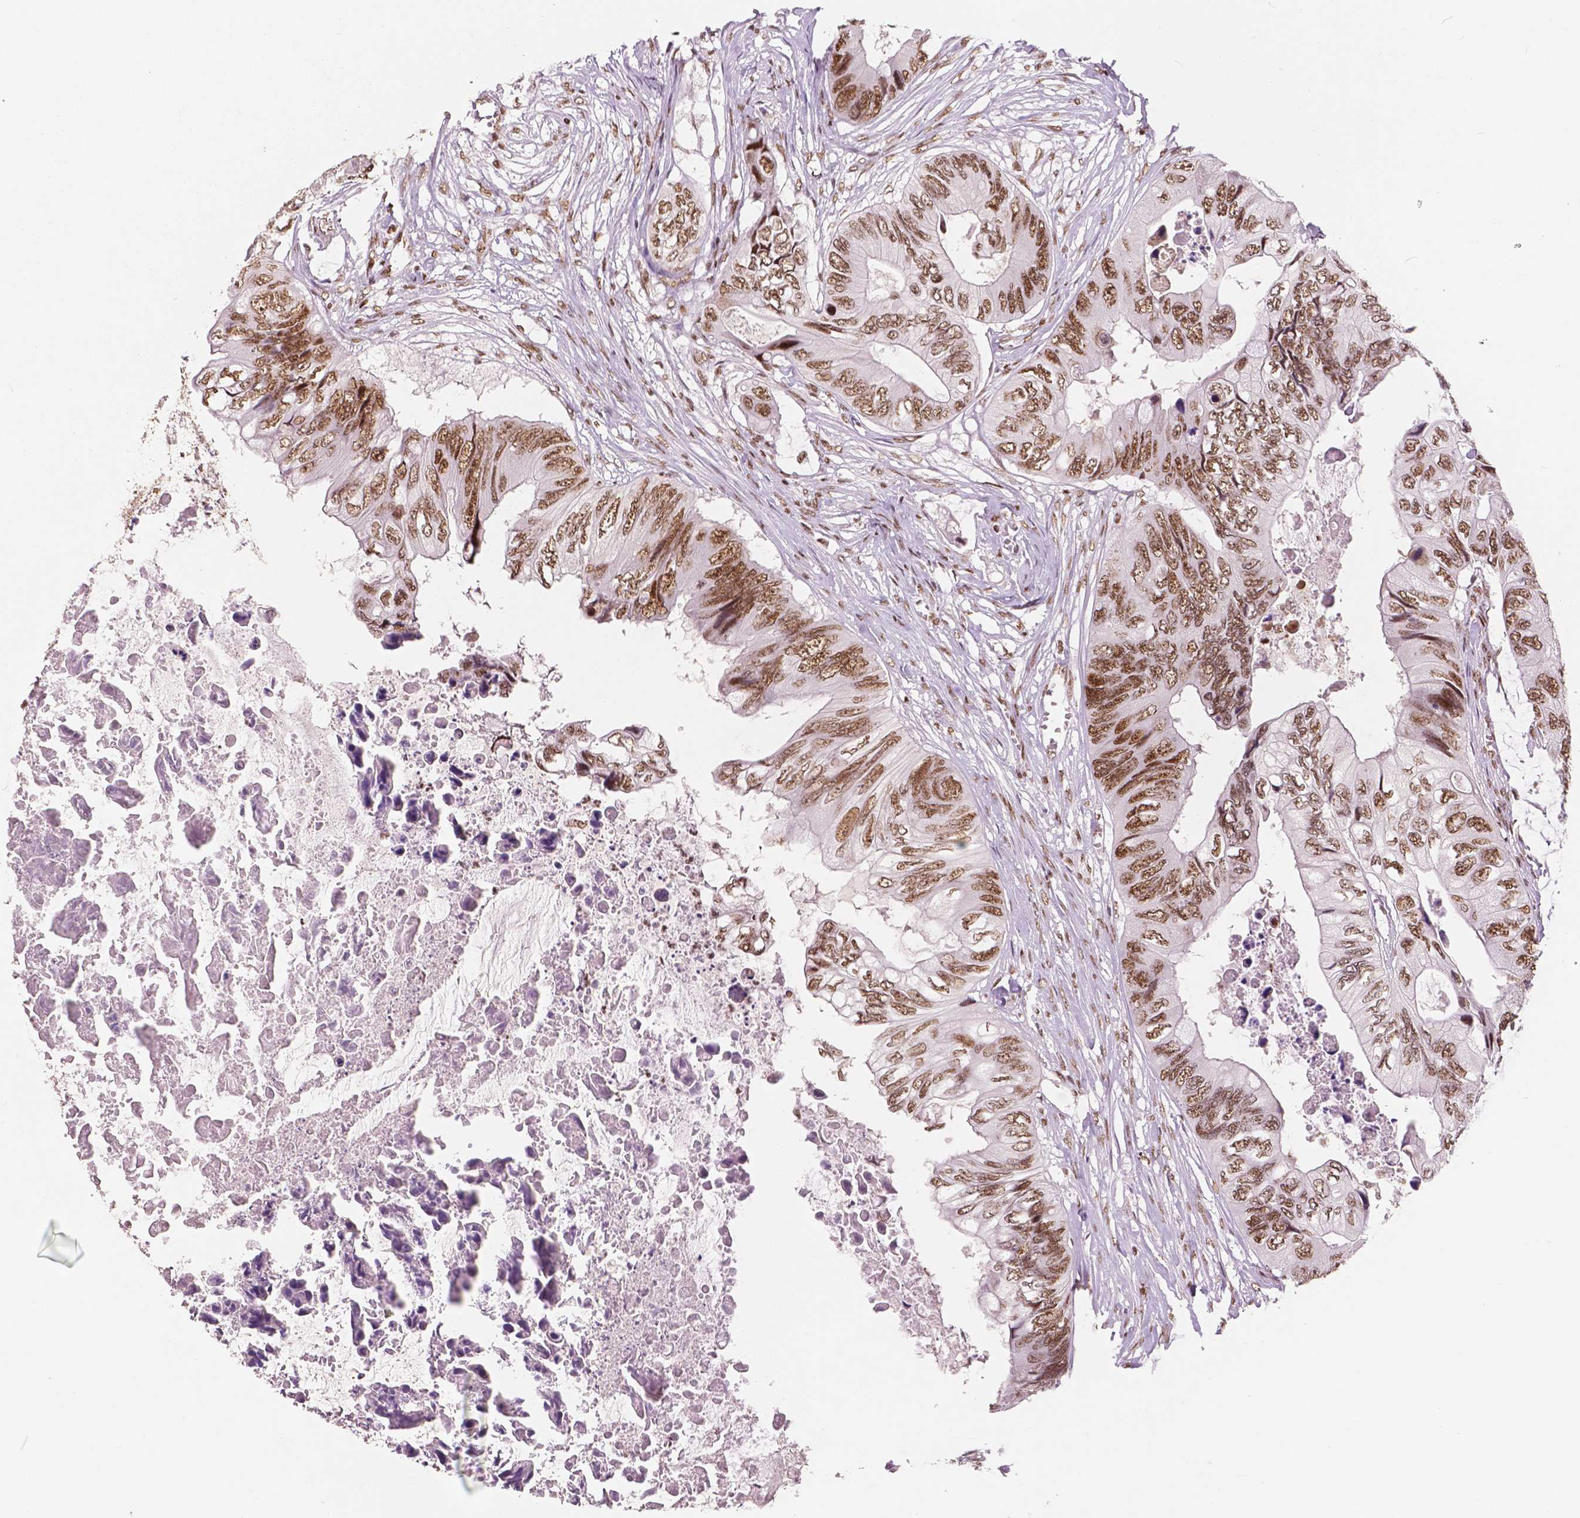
{"staining": {"intensity": "strong", "quantity": ">75%", "location": "nuclear"}, "tissue": "colorectal cancer", "cell_type": "Tumor cells", "image_type": "cancer", "snomed": [{"axis": "morphology", "description": "Adenocarcinoma, NOS"}, {"axis": "topography", "description": "Rectum"}], "caption": "There is high levels of strong nuclear staining in tumor cells of colorectal cancer (adenocarcinoma), as demonstrated by immunohistochemical staining (brown color).", "gene": "BRD4", "patient": {"sex": "male", "age": 63}}